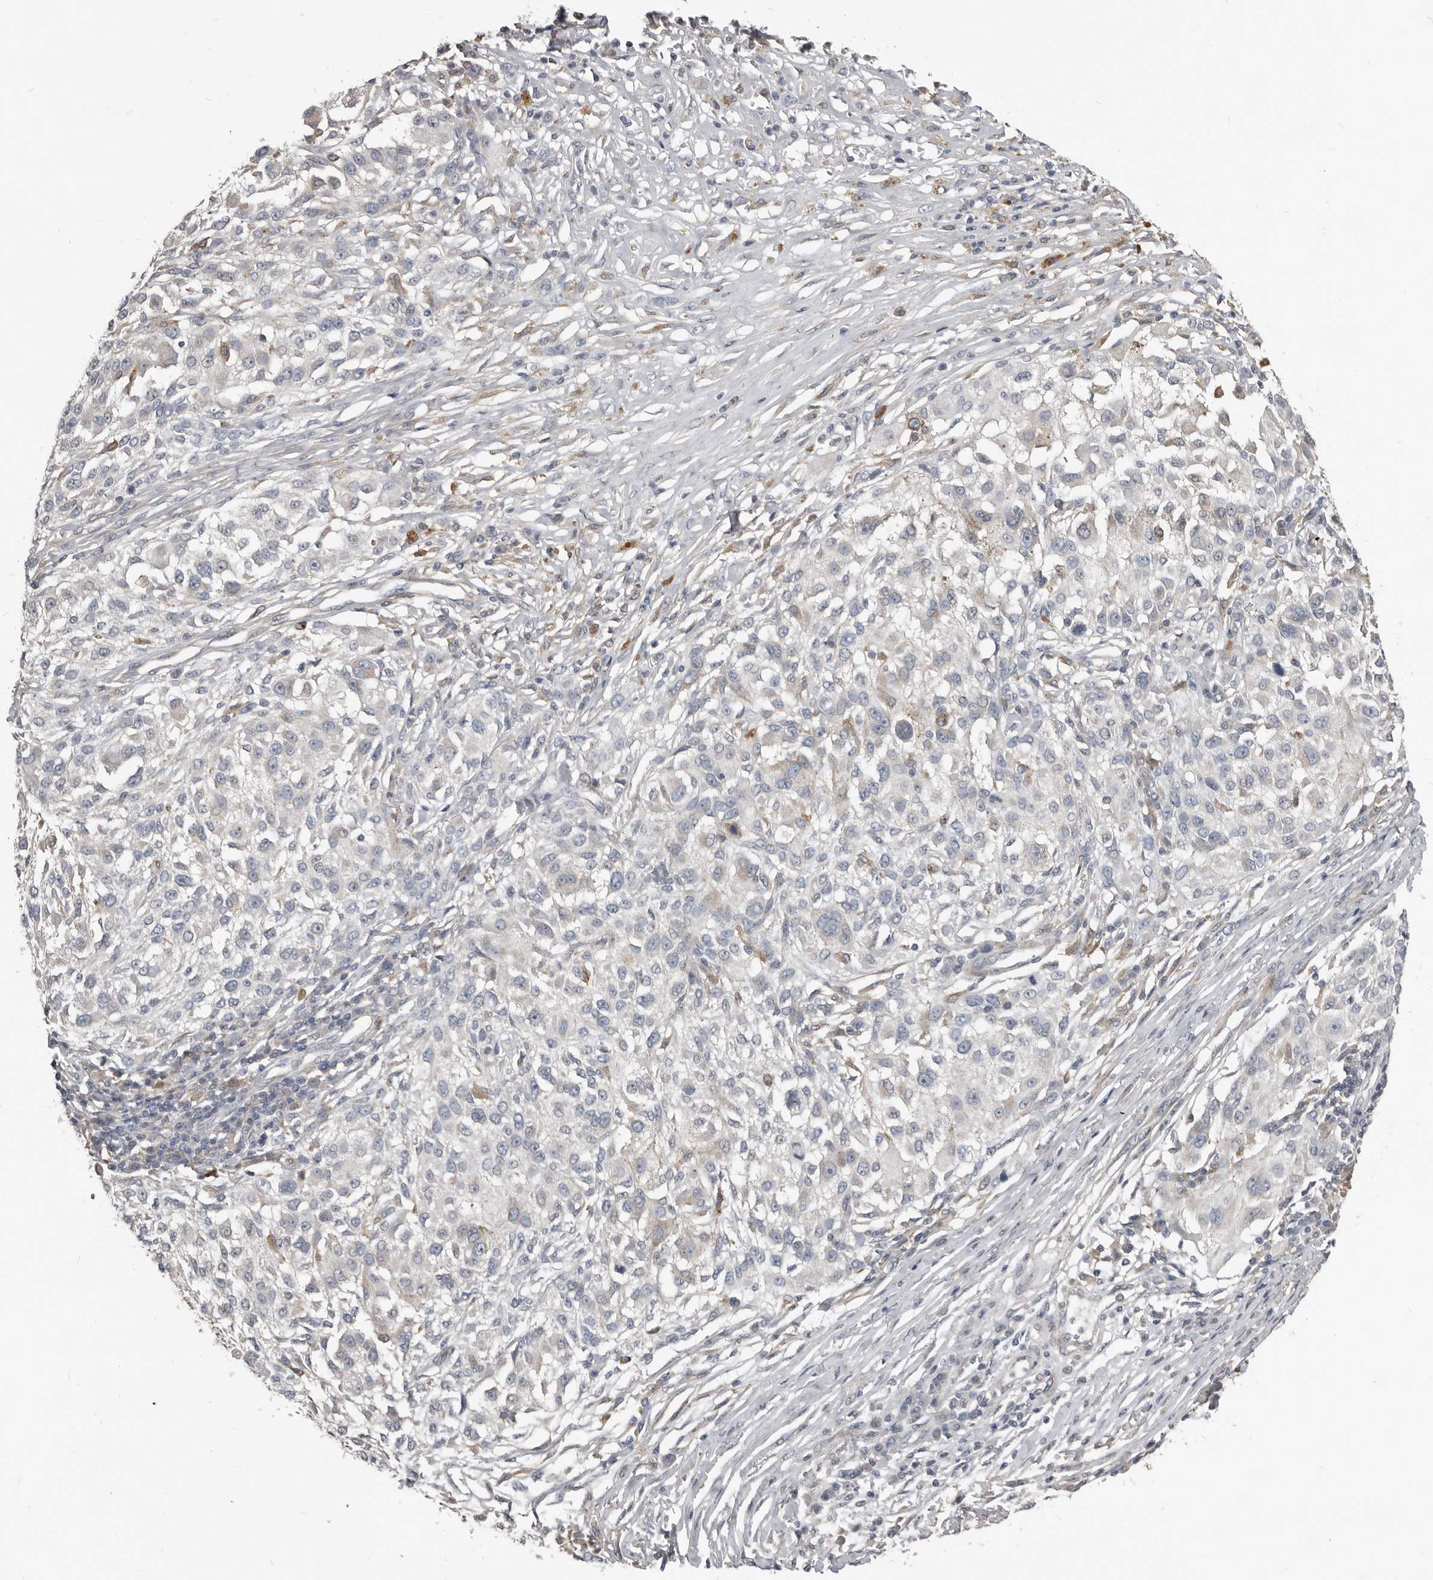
{"staining": {"intensity": "negative", "quantity": "none", "location": "none"}, "tissue": "melanoma", "cell_type": "Tumor cells", "image_type": "cancer", "snomed": [{"axis": "morphology", "description": "Necrosis, NOS"}, {"axis": "morphology", "description": "Malignant melanoma, NOS"}, {"axis": "topography", "description": "Skin"}], "caption": "This is an immunohistochemistry (IHC) histopathology image of melanoma. There is no expression in tumor cells.", "gene": "KCNJ8", "patient": {"sex": "female", "age": 87}}